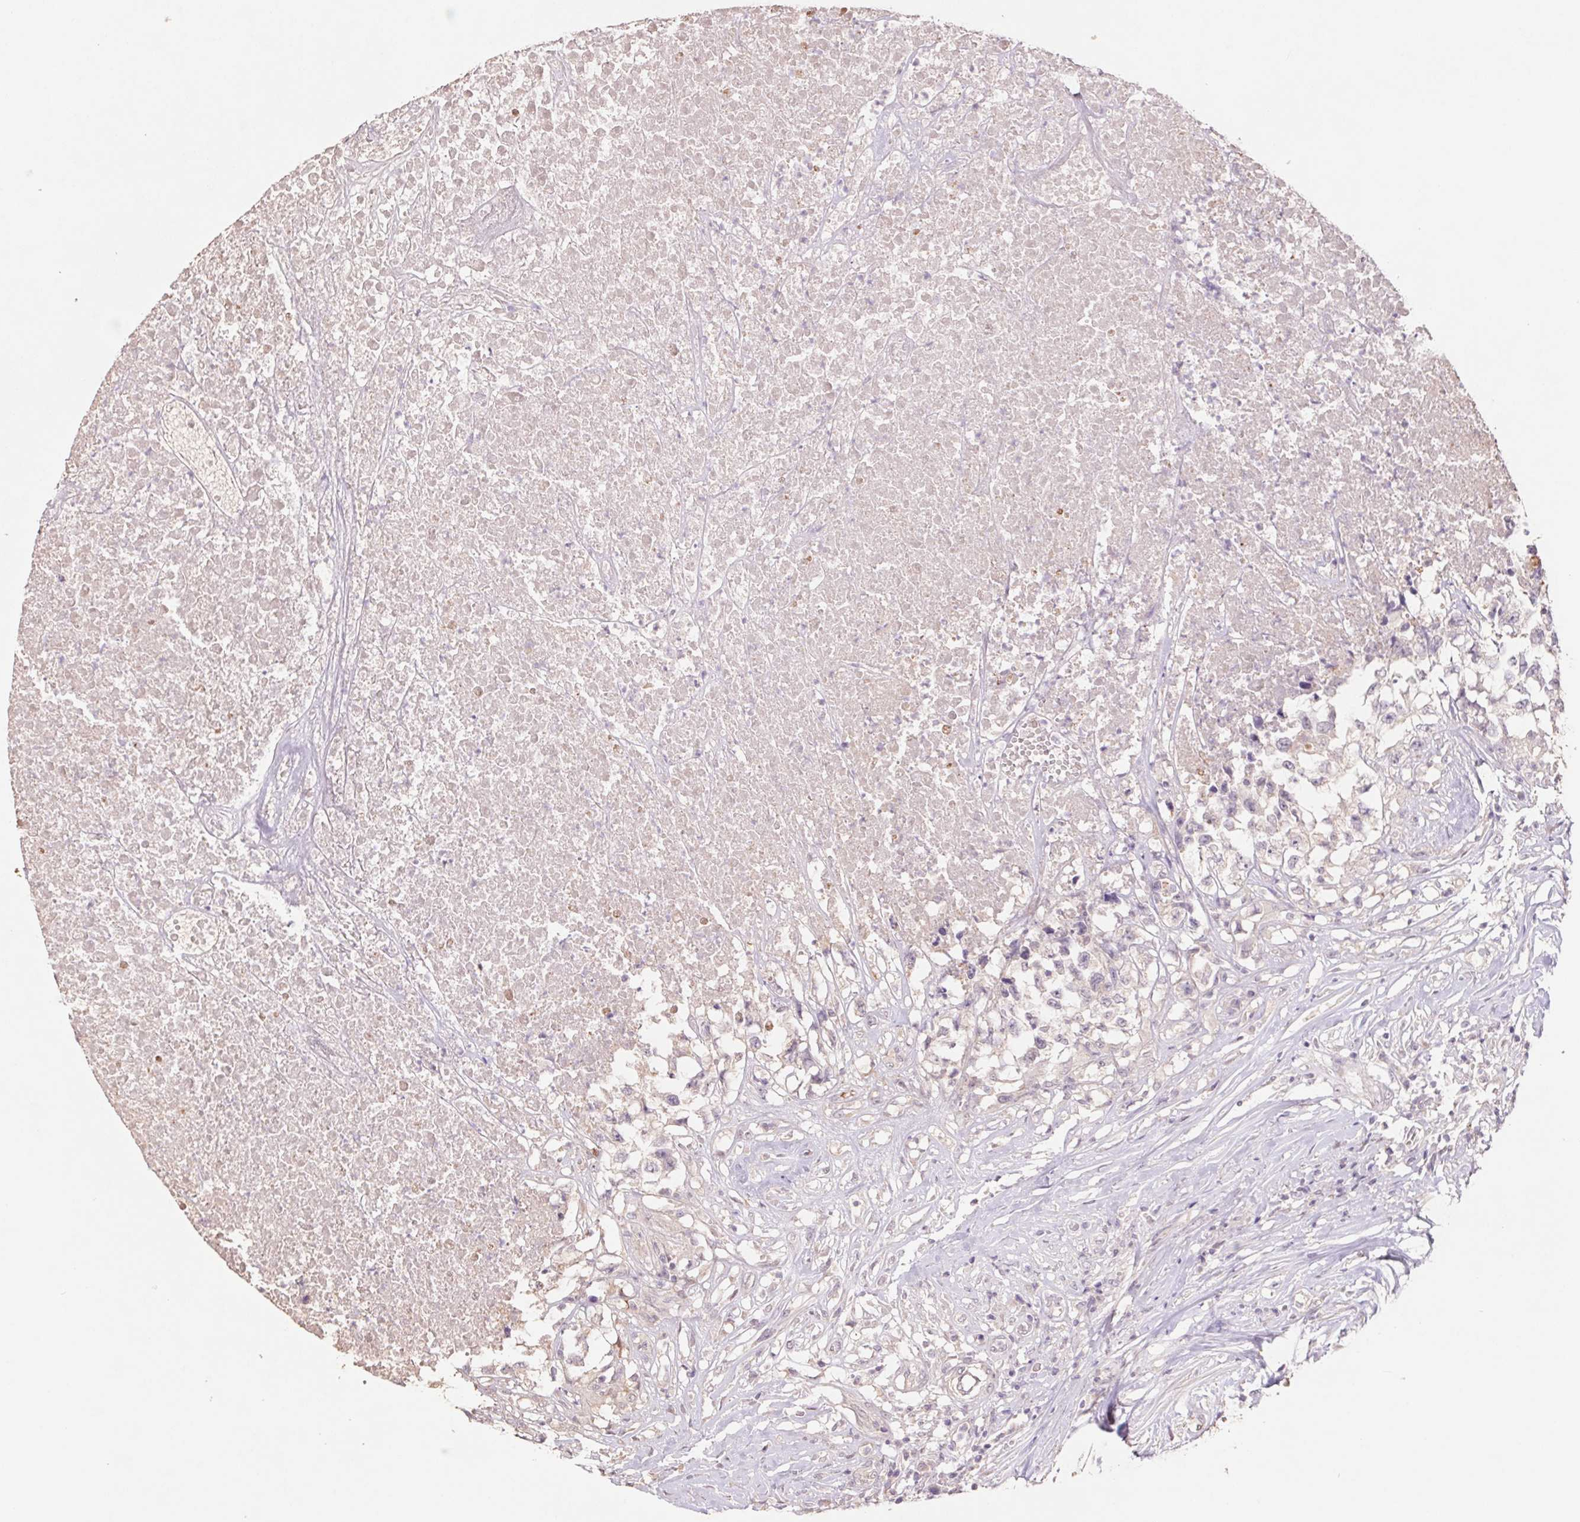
{"staining": {"intensity": "weak", "quantity": "25%-75%", "location": "cytoplasmic/membranous"}, "tissue": "testis cancer", "cell_type": "Tumor cells", "image_type": "cancer", "snomed": [{"axis": "morphology", "description": "Carcinoma, Embryonal, NOS"}, {"axis": "topography", "description": "Testis"}], "caption": "Immunohistochemistry (DAB (3,3'-diaminobenzidine)) staining of testis embryonal carcinoma exhibits weak cytoplasmic/membranous protein staining in approximately 25%-75% of tumor cells.", "gene": "GRM2", "patient": {"sex": "male", "age": 83}}